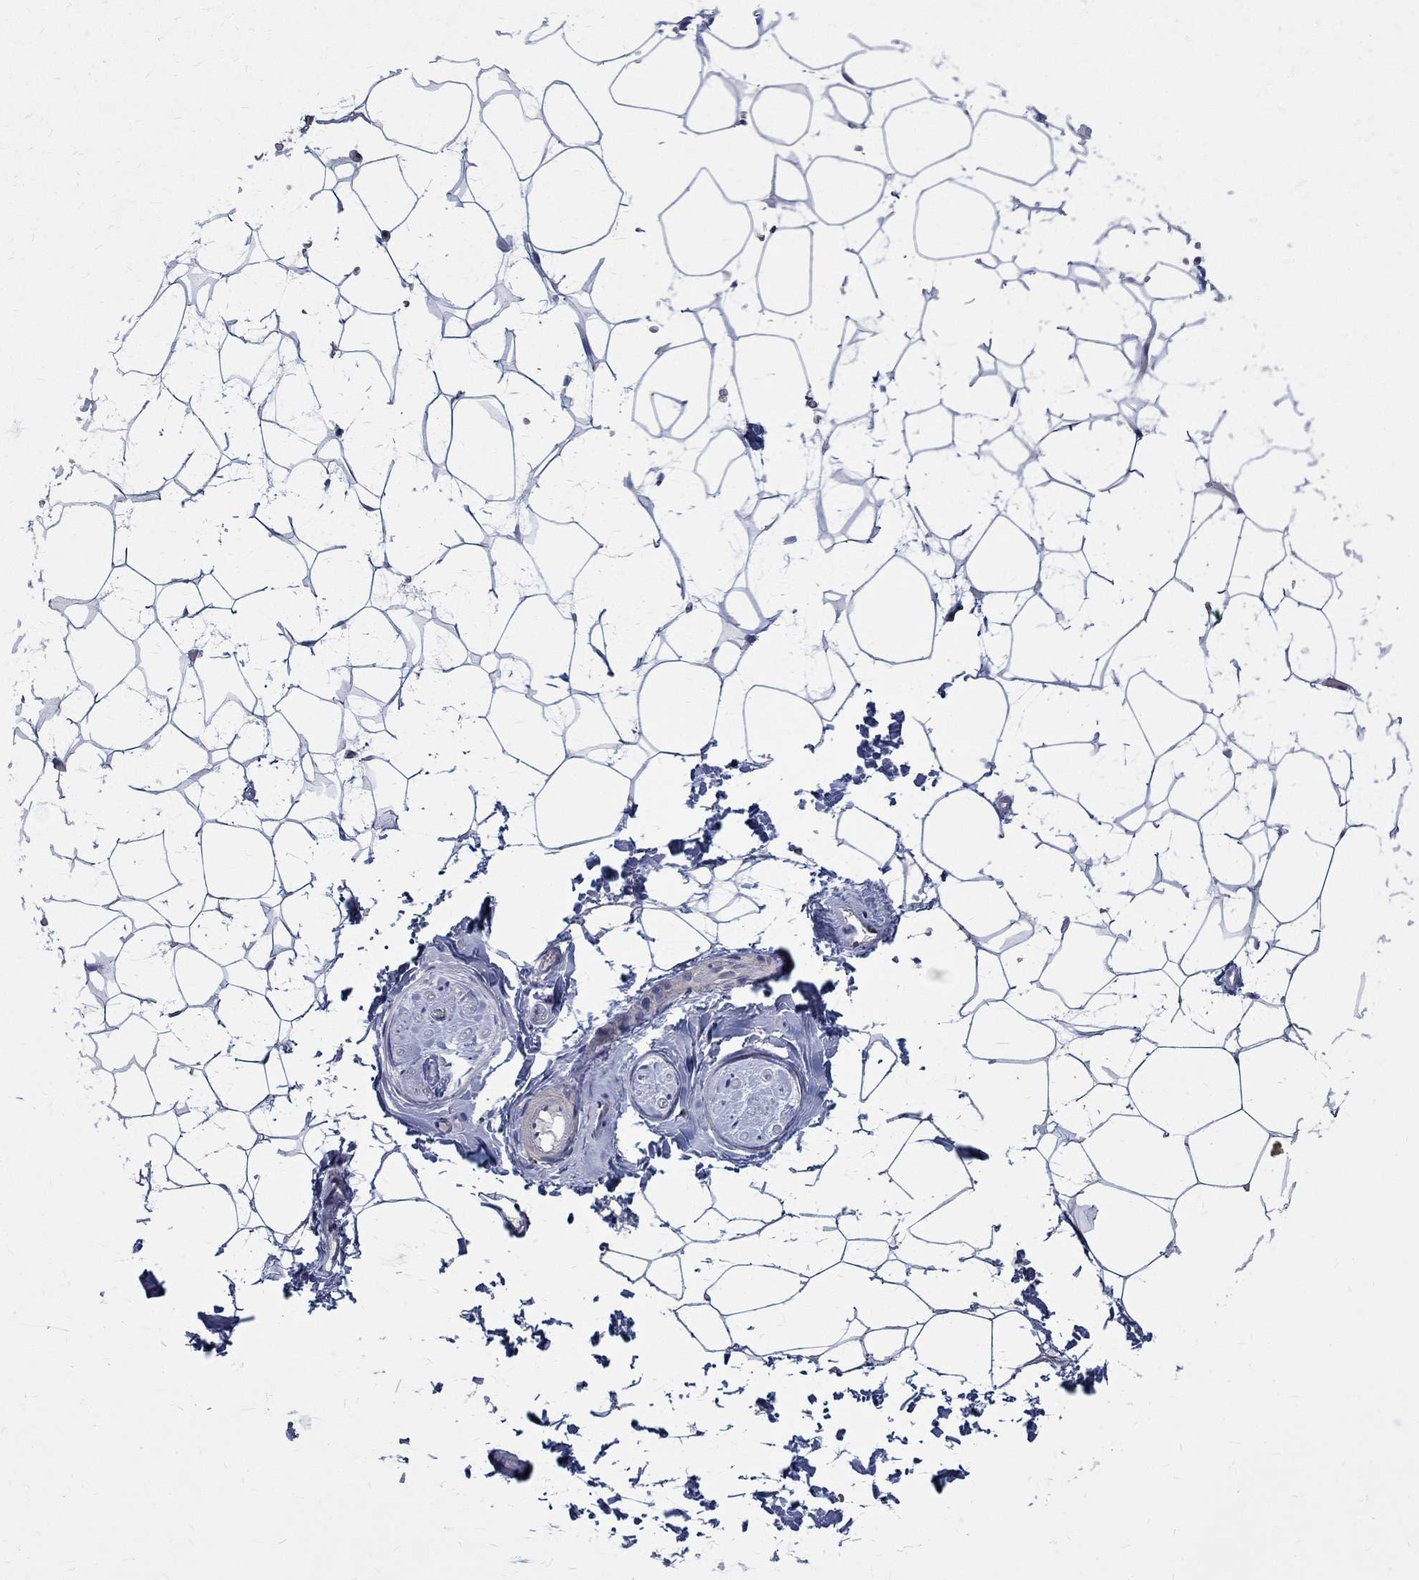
{"staining": {"intensity": "negative", "quantity": "none", "location": "none"}, "tissue": "adipose tissue", "cell_type": "Adipocytes", "image_type": "normal", "snomed": [{"axis": "morphology", "description": "Normal tissue, NOS"}, {"axis": "topography", "description": "Skin"}, {"axis": "topography", "description": "Peripheral nerve tissue"}], "caption": "High magnification brightfield microscopy of benign adipose tissue stained with DAB (brown) and counterstained with hematoxylin (blue): adipocytes show no significant staining.", "gene": "AGAP2", "patient": {"sex": "female", "age": 56}}